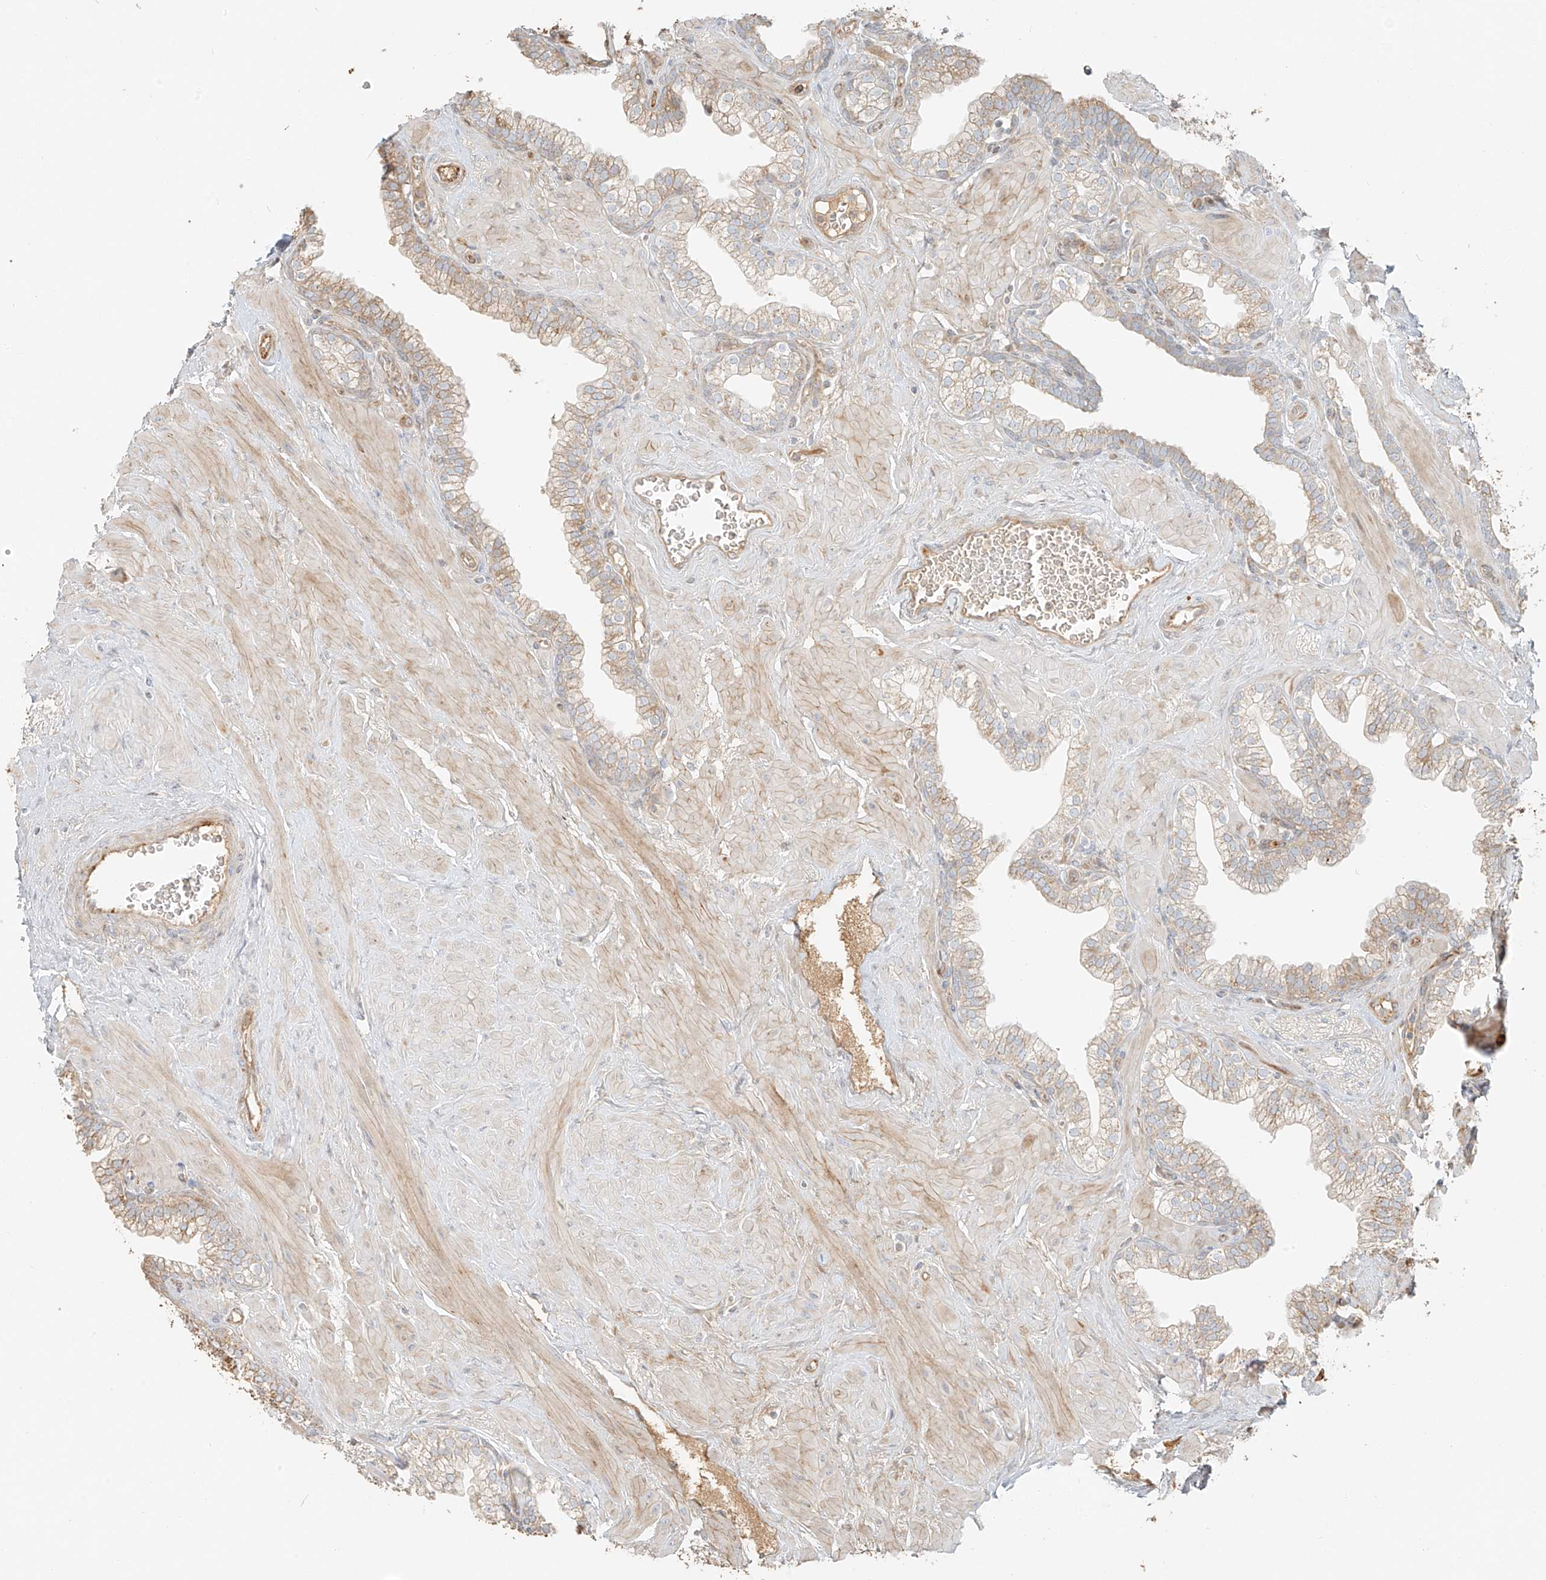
{"staining": {"intensity": "weak", "quantity": "25%-75%", "location": "cytoplasmic/membranous"}, "tissue": "prostate", "cell_type": "Glandular cells", "image_type": "normal", "snomed": [{"axis": "morphology", "description": "Normal tissue, NOS"}, {"axis": "morphology", "description": "Urothelial carcinoma, Low grade"}, {"axis": "topography", "description": "Urinary bladder"}, {"axis": "topography", "description": "Prostate"}], "caption": "About 25%-75% of glandular cells in benign prostate demonstrate weak cytoplasmic/membranous protein expression as visualized by brown immunohistochemical staining.", "gene": "MIPEP", "patient": {"sex": "male", "age": 60}}